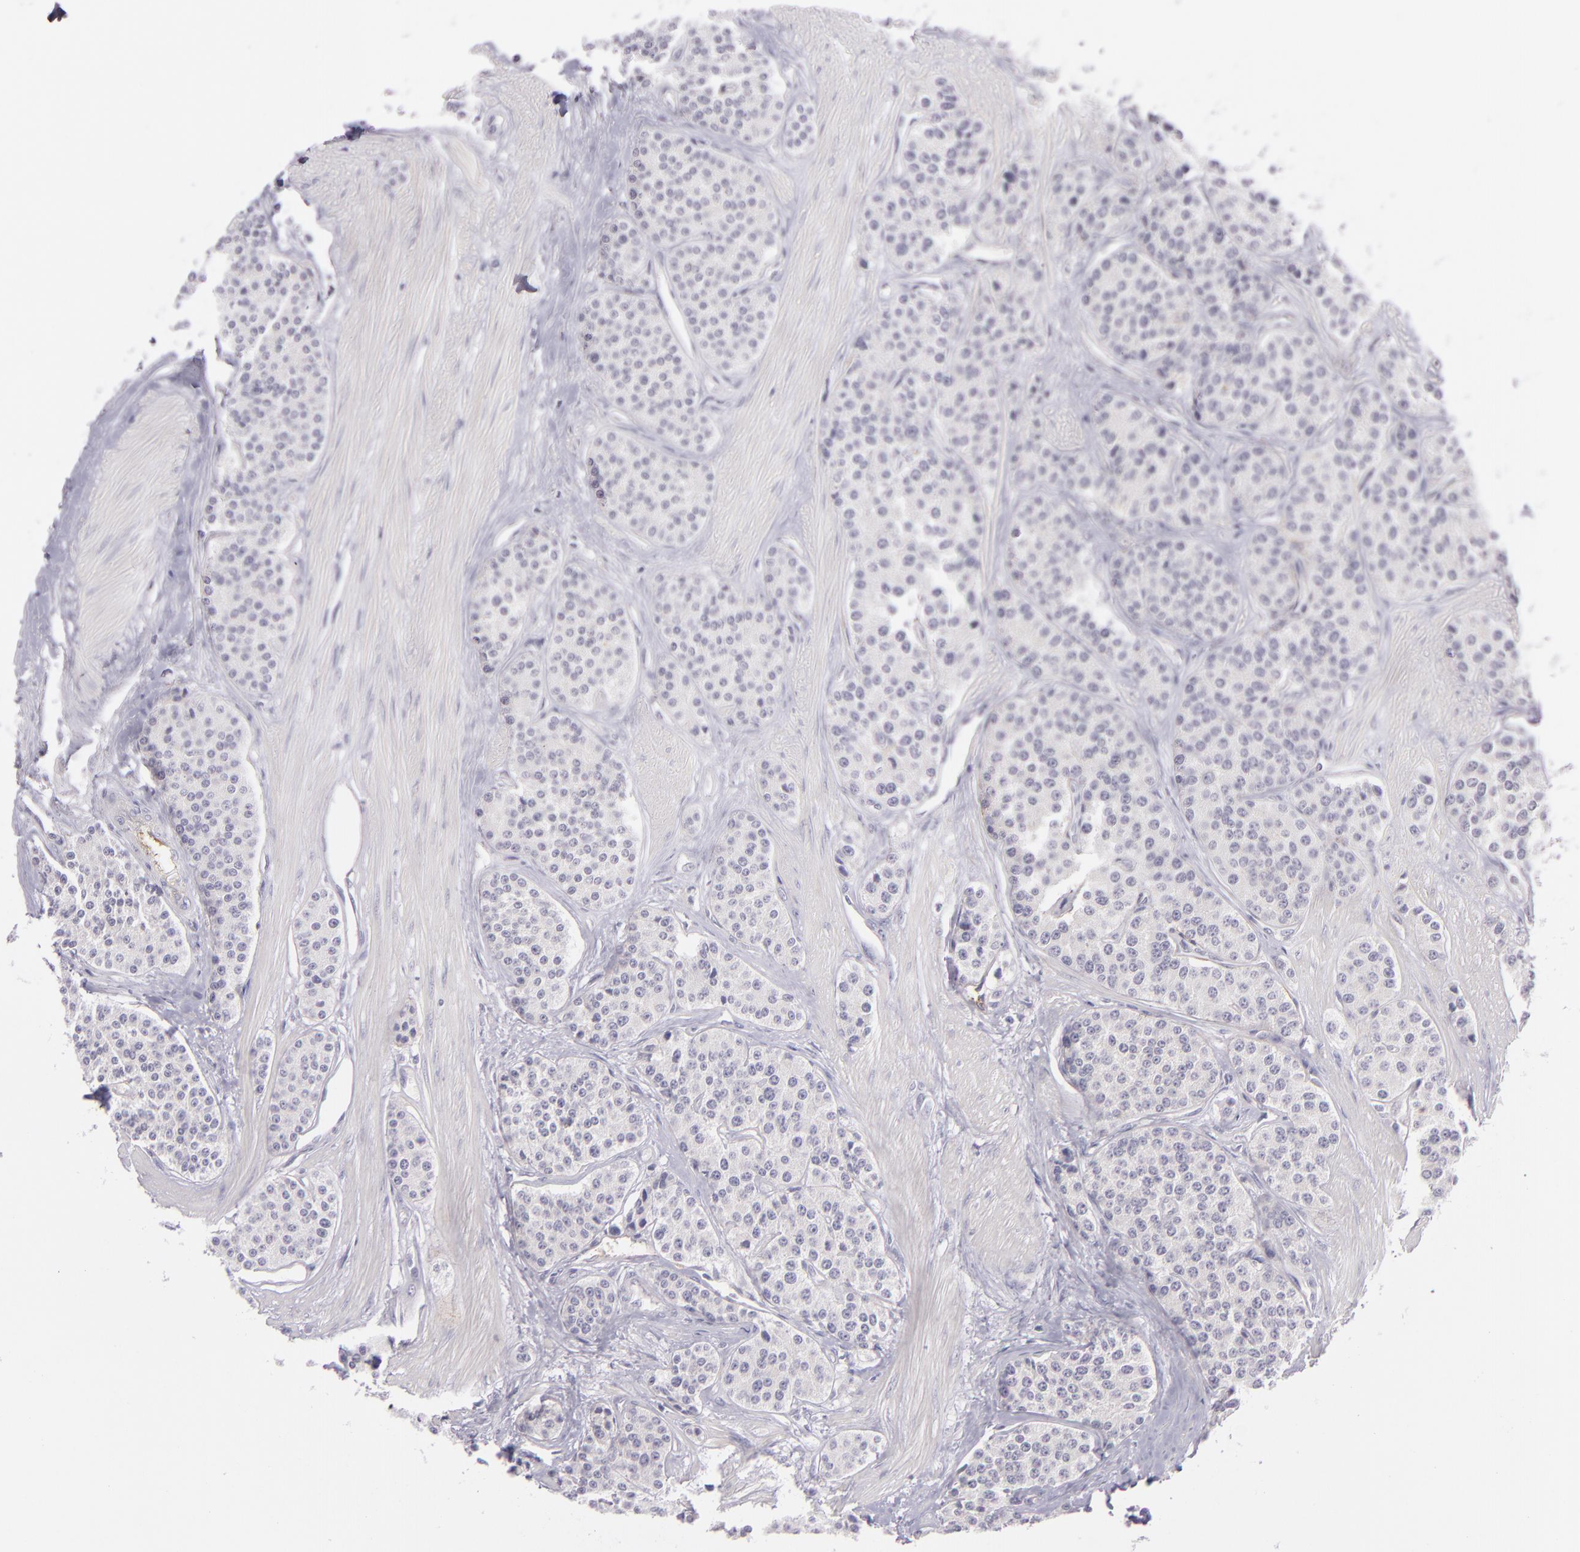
{"staining": {"intensity": "negative", "quantity": "none", "location": "none"}, "tissue": "carcinoid", "cell_type": "Tumor cells", "image_type": "cancer", "snomed": [{"axis": "morphology", "description": "Carcinoid, malignant, NOS"}, {"axis": "topography", "description": "Stomach"}], "caption": "Immunohistochemistry (IHC) histopathology image of neoplastic tissue: carcinoid stained with DAB (3,3'-diaminobenzidine) displays no significant protein expression in tumor cells.", "gene": "DAG1", "patient": {"sex": "female", "age": 76}}